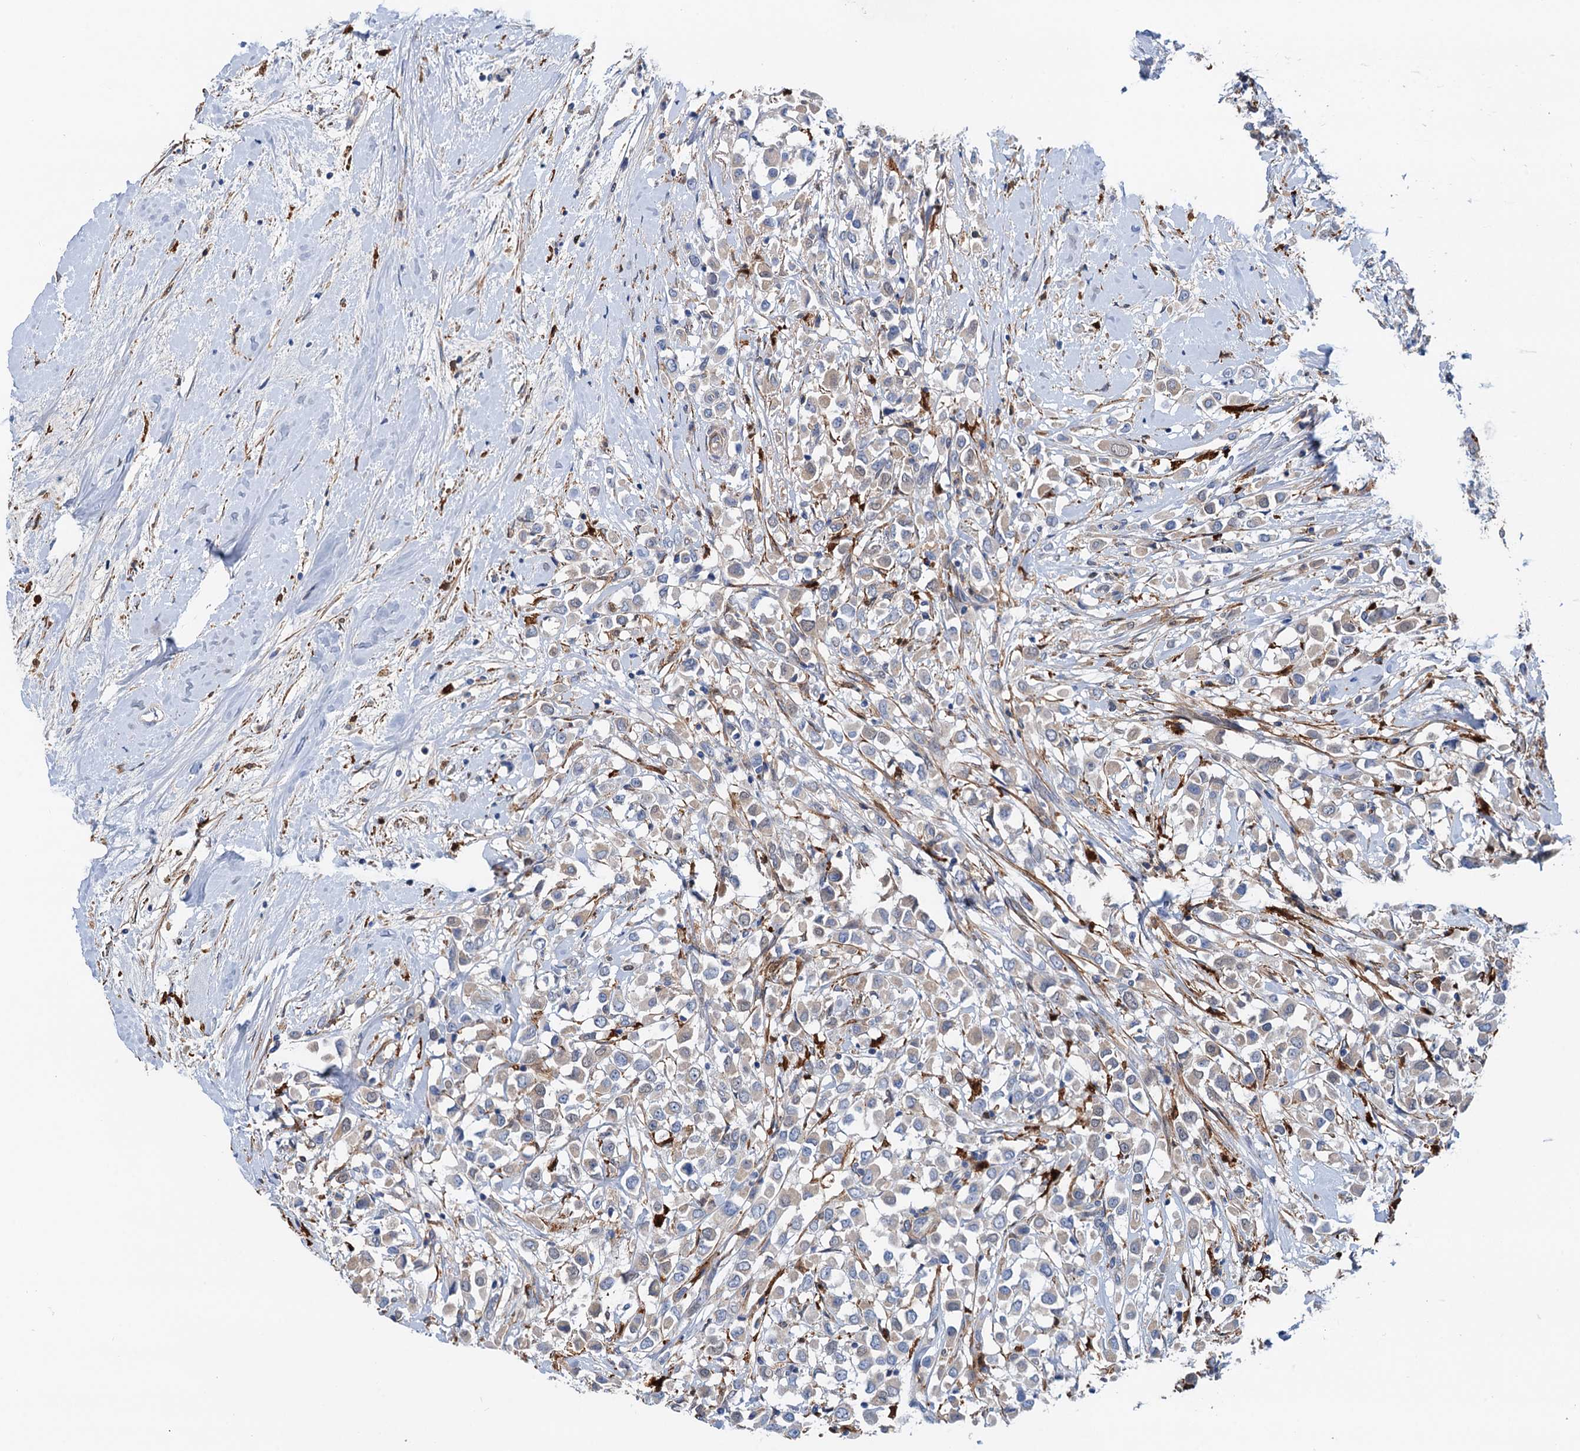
{"staining": {"intensity": "weak", "quantity": "<25%", "location": "cytoplasmic/membranous"}, "tissue": "breast cancer", "cell_type": "Tumor cells", "image_type": "cancer", "snomed": [{"axis": "morphology", "description": "Duct carcinoma"}, {"axis": "topography", "description": "Breast"}], "caption": "This is a histopathology image of IHC staining of breast cancer, which shows no expression in tumor cells.", "gene": "CSTPP1", "patient": {"sex": "female", "age": 87}}